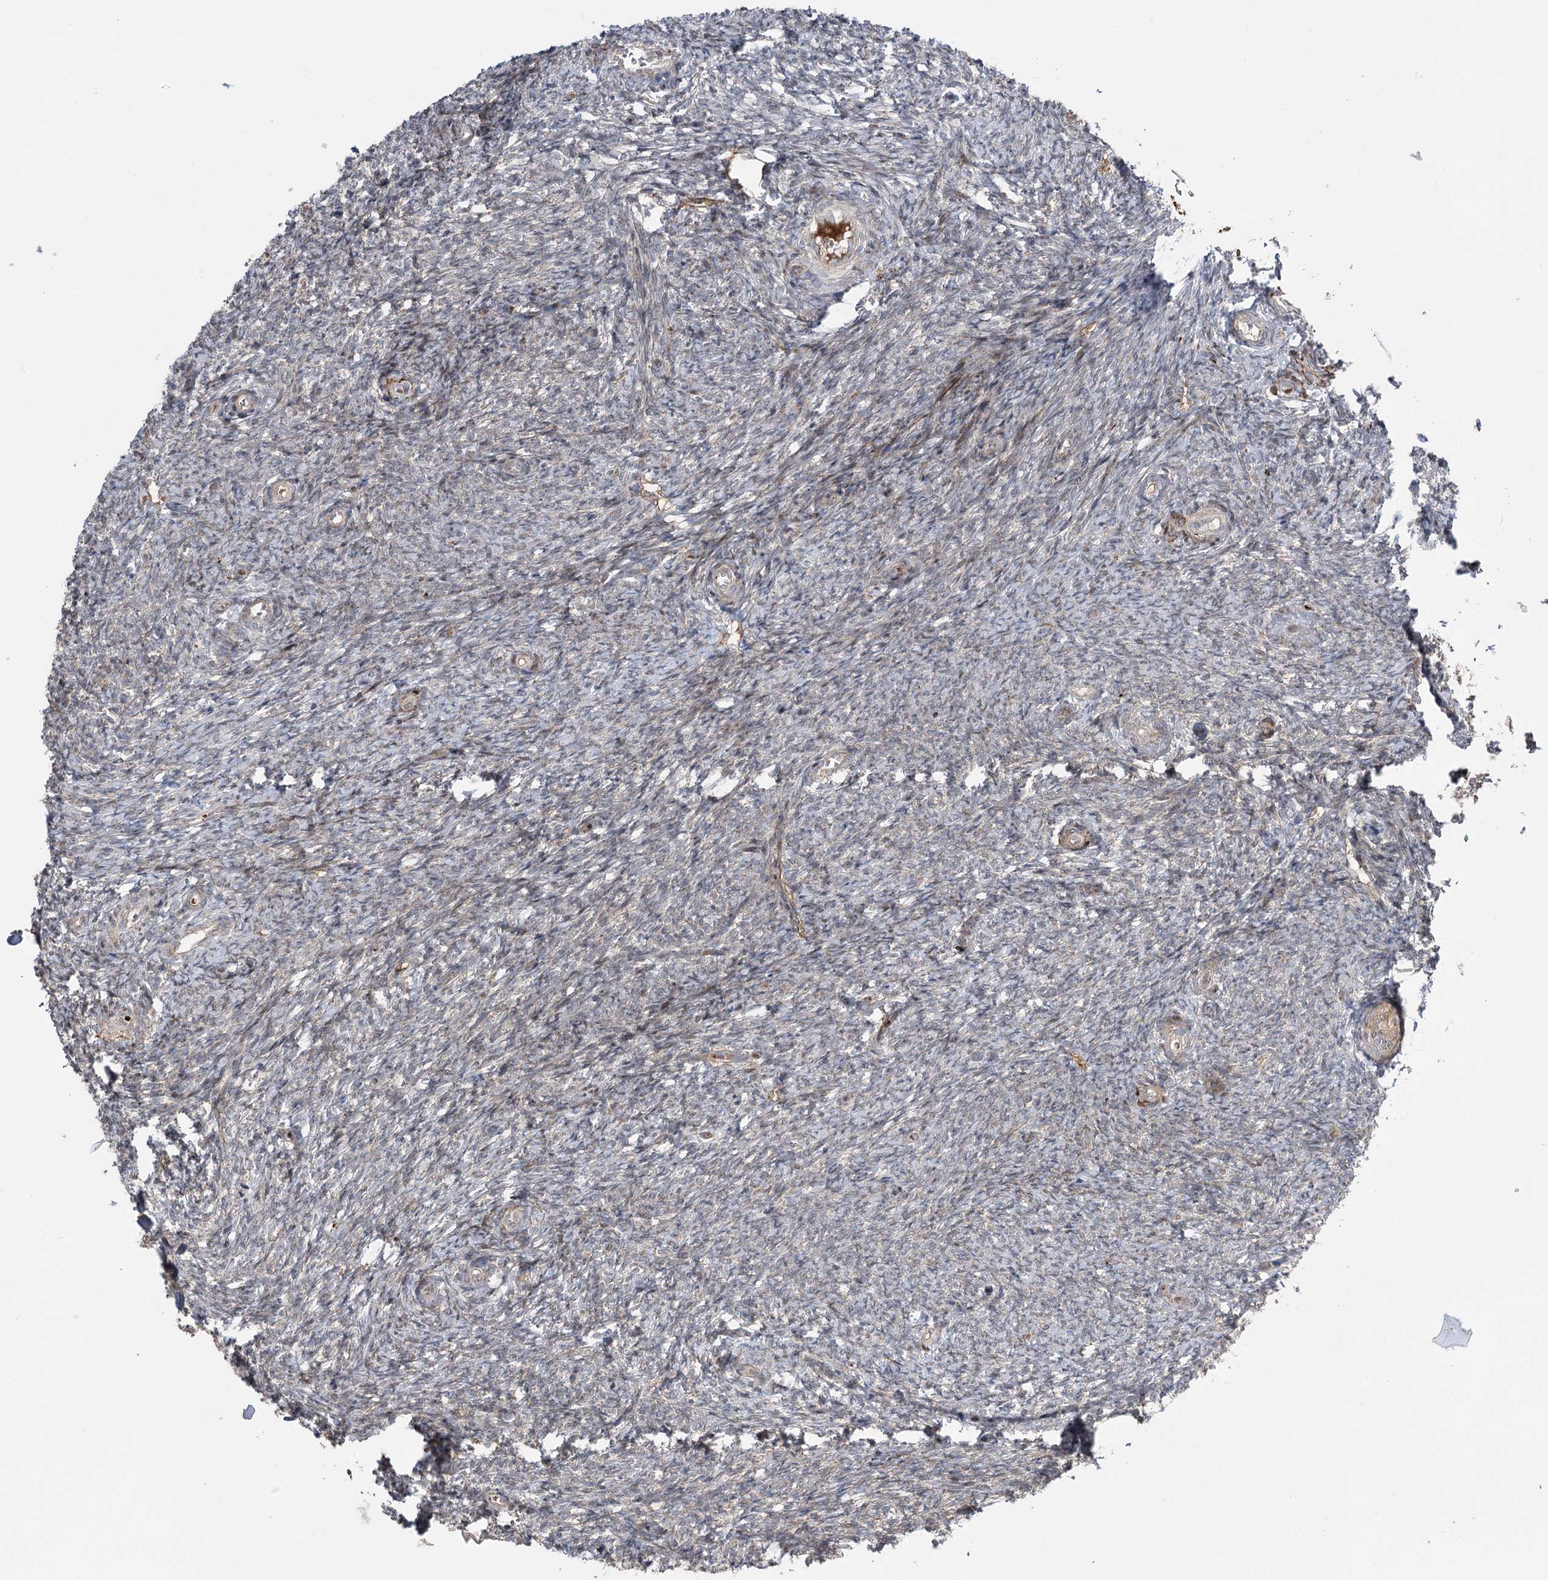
{"staining": {"intensity": "weak", "quantity": "<25%", "location": "cytoplasmic/membranous,nuclear"}, "tissue": "ovary", "cell_type": "Ovarian stroma cells", "image_type": "normal", "snomed": [{"axis": "morphology", "description": "Normal tissue, NOS"}, {"axis": "topography", "description": "Ovary"}], "caption": "IHC image of benign ovary: human ovary stained with DAB (3,3'-diaminobenzidine) shows no significant protein staining in ovarian stroma cells. (Stains: DAB (3,3'-diaminobenzidine) immunohistochemistry (IHC) with hematoxylin counter stain, Microscopy: brightfield microscopy at high magnification).", "gene": "KCNN2", "patient": {"sex": "female", "age": 44}}